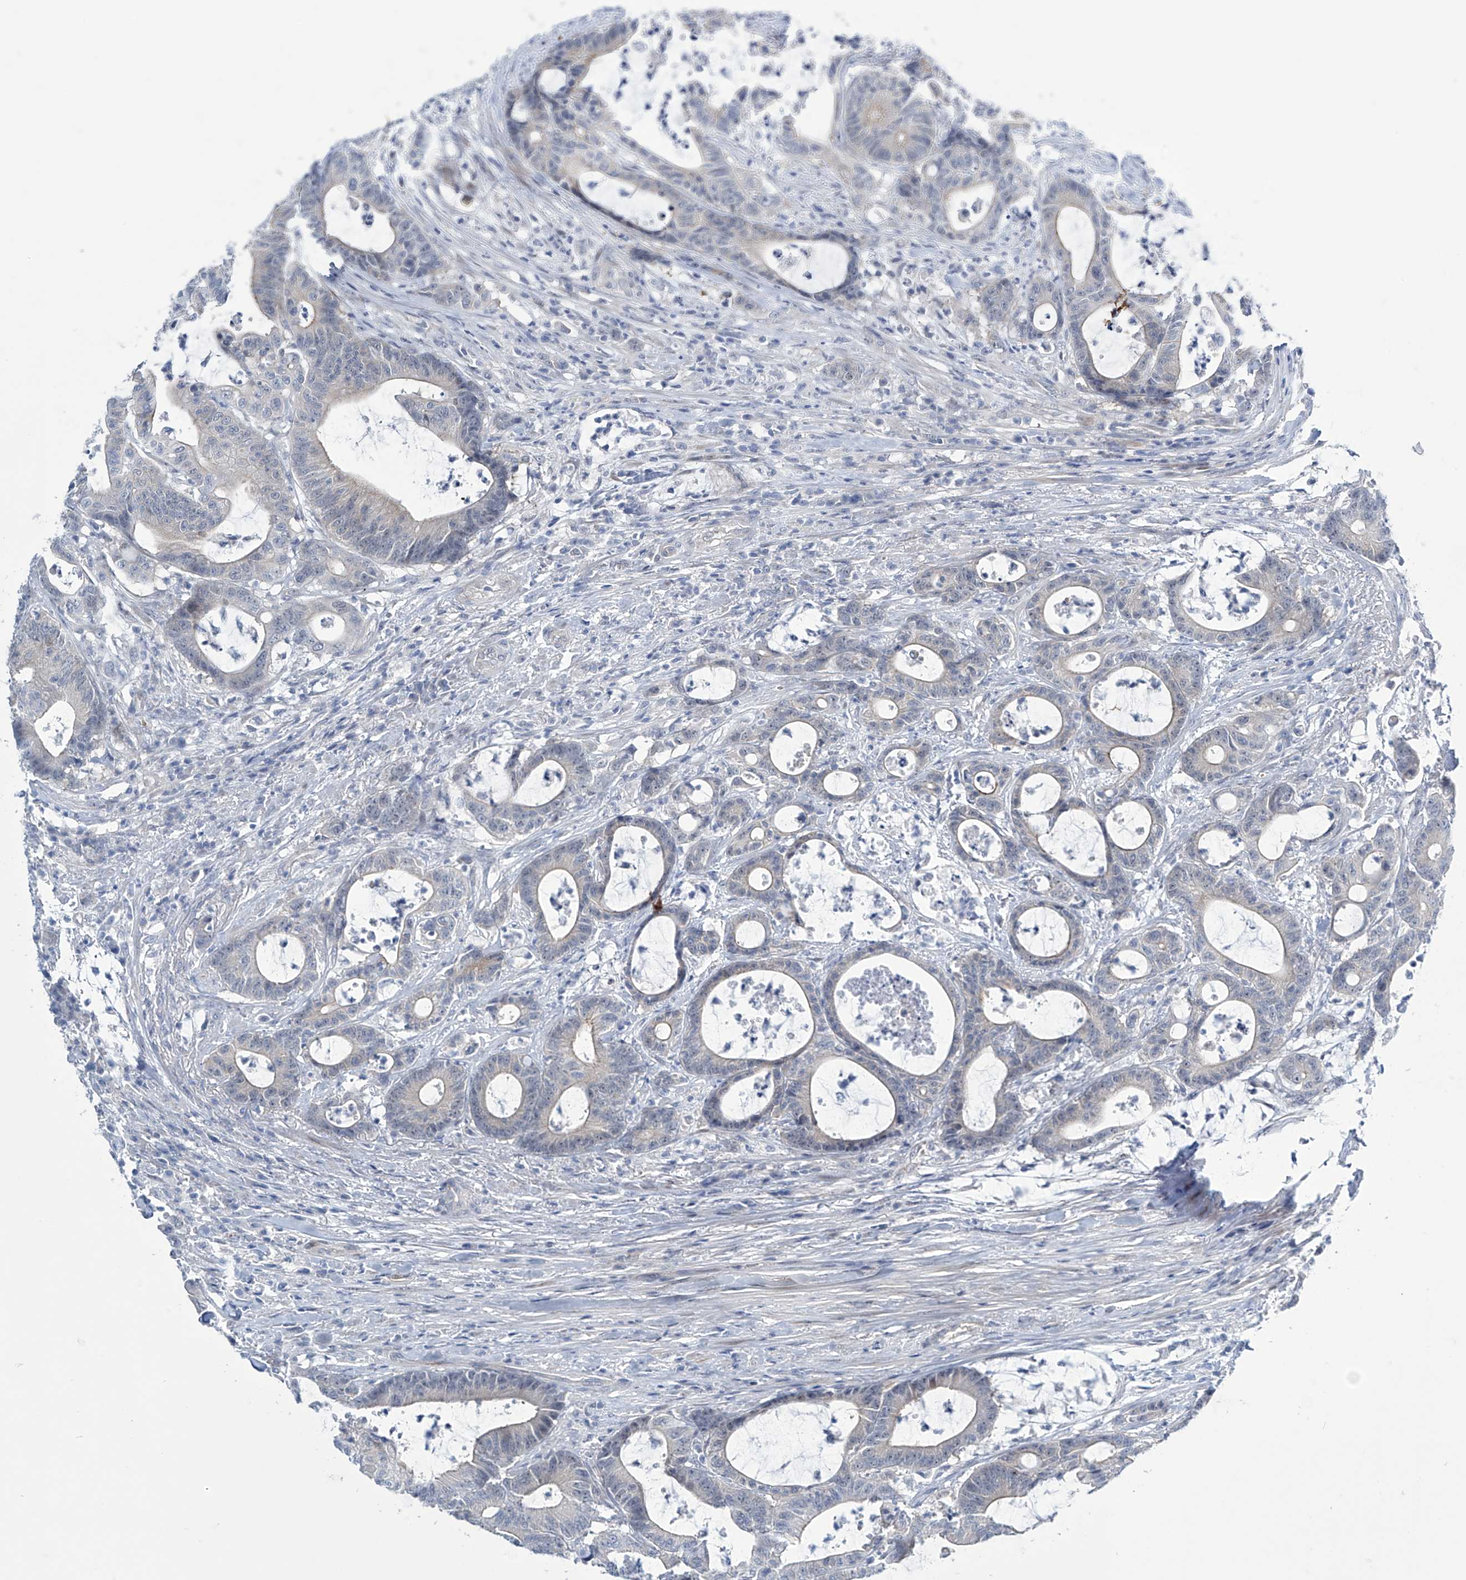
{"staining": {"intensity": "negative", "quantity": "none", "location": "none"}, "tissue": "colorectal cancer", "cell_type": "Tumor cells", "image_type": "cancer", "snomed": [{"axis": "morphology", "description": "Adenocarcinoma, NOS"}, {"axis": "topography", "description": "Colon"}], "caption": "The image shows no staining of tumor cells in colorectal adenocarcinoma.", "gene": "TRIM60", "patient": {"sex": "female", "age": 84}}